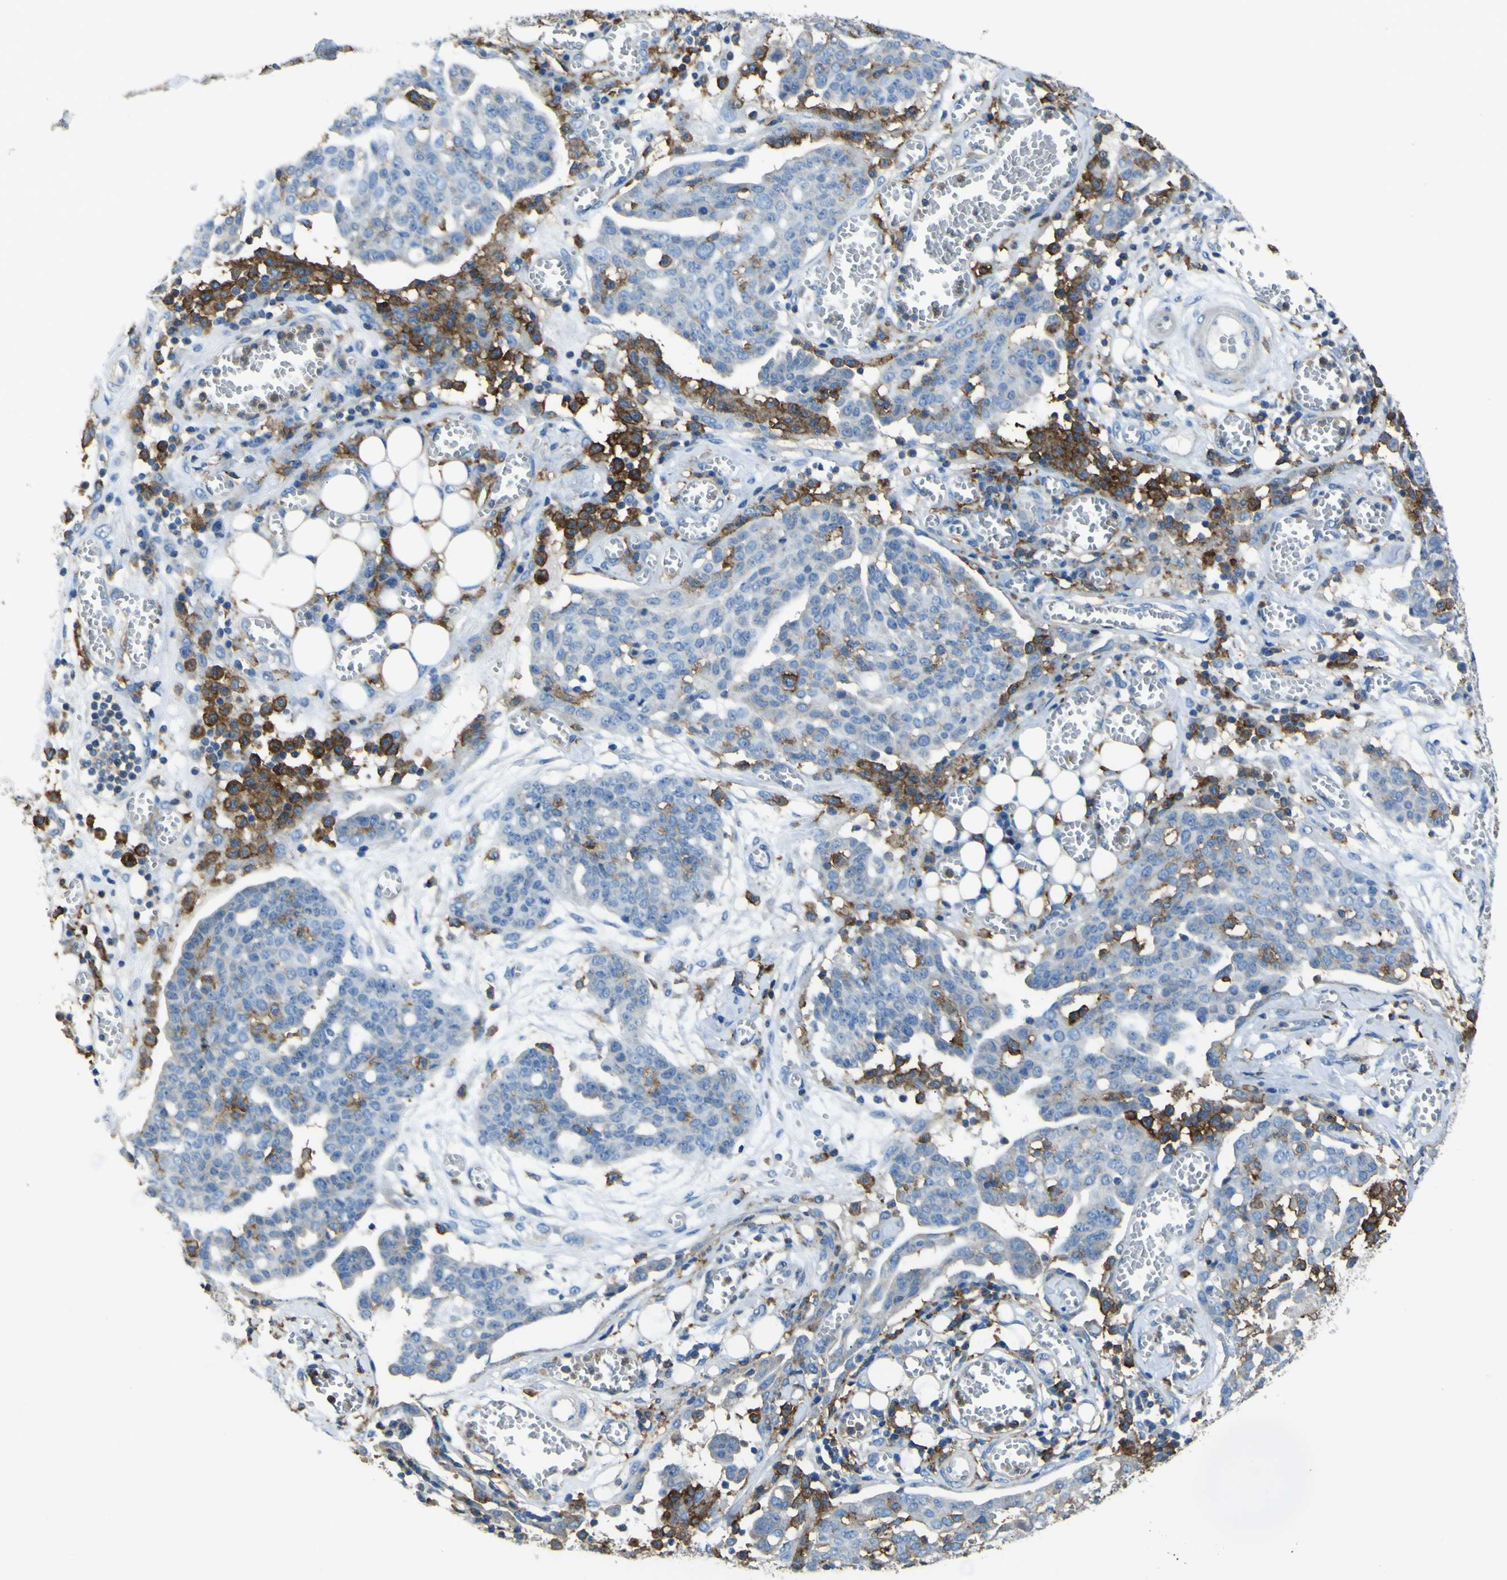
{"staining": {"intensity": "negative", "quantity": "none", "location": "none"}, "tissue": "ovarian cancer", "cell_type": "Tumor cells", "image_type": "cancer", "snomed": [{"axis": "morphology", "description": "Cystadenocarcinoma, serous, NOS"}, {"axis": "topography", "description": "Soft tissue"}, {"axis": "topography", "description": "Ovary"}], "caption": "Micrograph shows no significant protein positivity in tumor cells of serous cystadenocarcinoma (ovarian).", "gene": "LAIR1", "patient": {"sex": "female", "age": 57}}